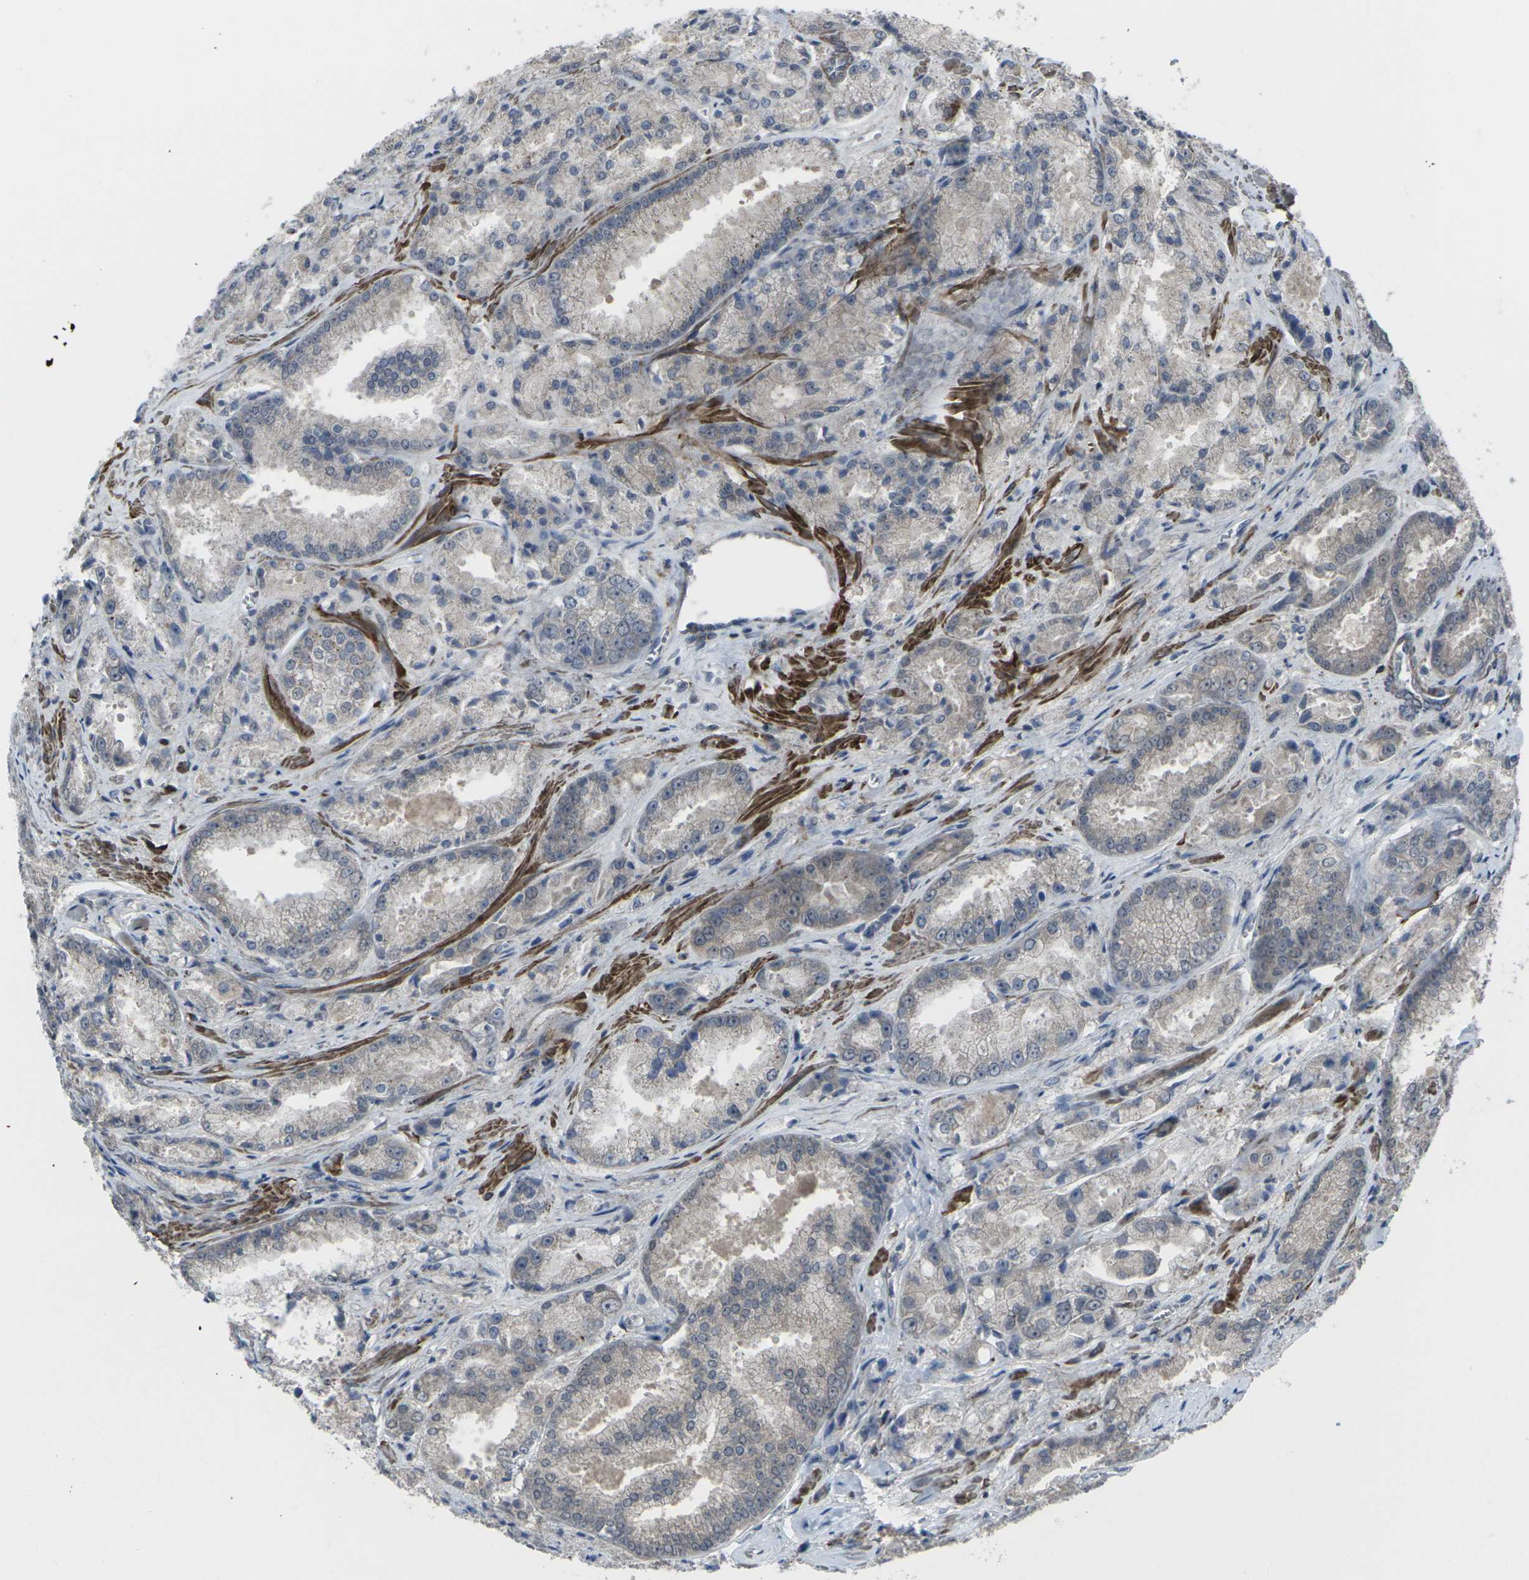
{"staining": {"intensity": "weak", "quantity": ">75%", "location": "cytoplasmic/membranous"}, "tissue": "prostate cancer", "cell_type": "Tumor cells", "image_type": "cancer", "snomed": [{"axis": "morphology", "description": "Adenocarcinoma, Low grade"}, {"axis": "topography", "description": "Prostate"}], "caption": "The immunohistochemical stain highlights weak cytoplasmic/membranous expression in tumor cells of prostate cancer tissue. The protein of interest is shown in brown color, while the nuclei are stained blue.", "gene": "CCR10", "patient": {"sex": "male", "age": 64}}